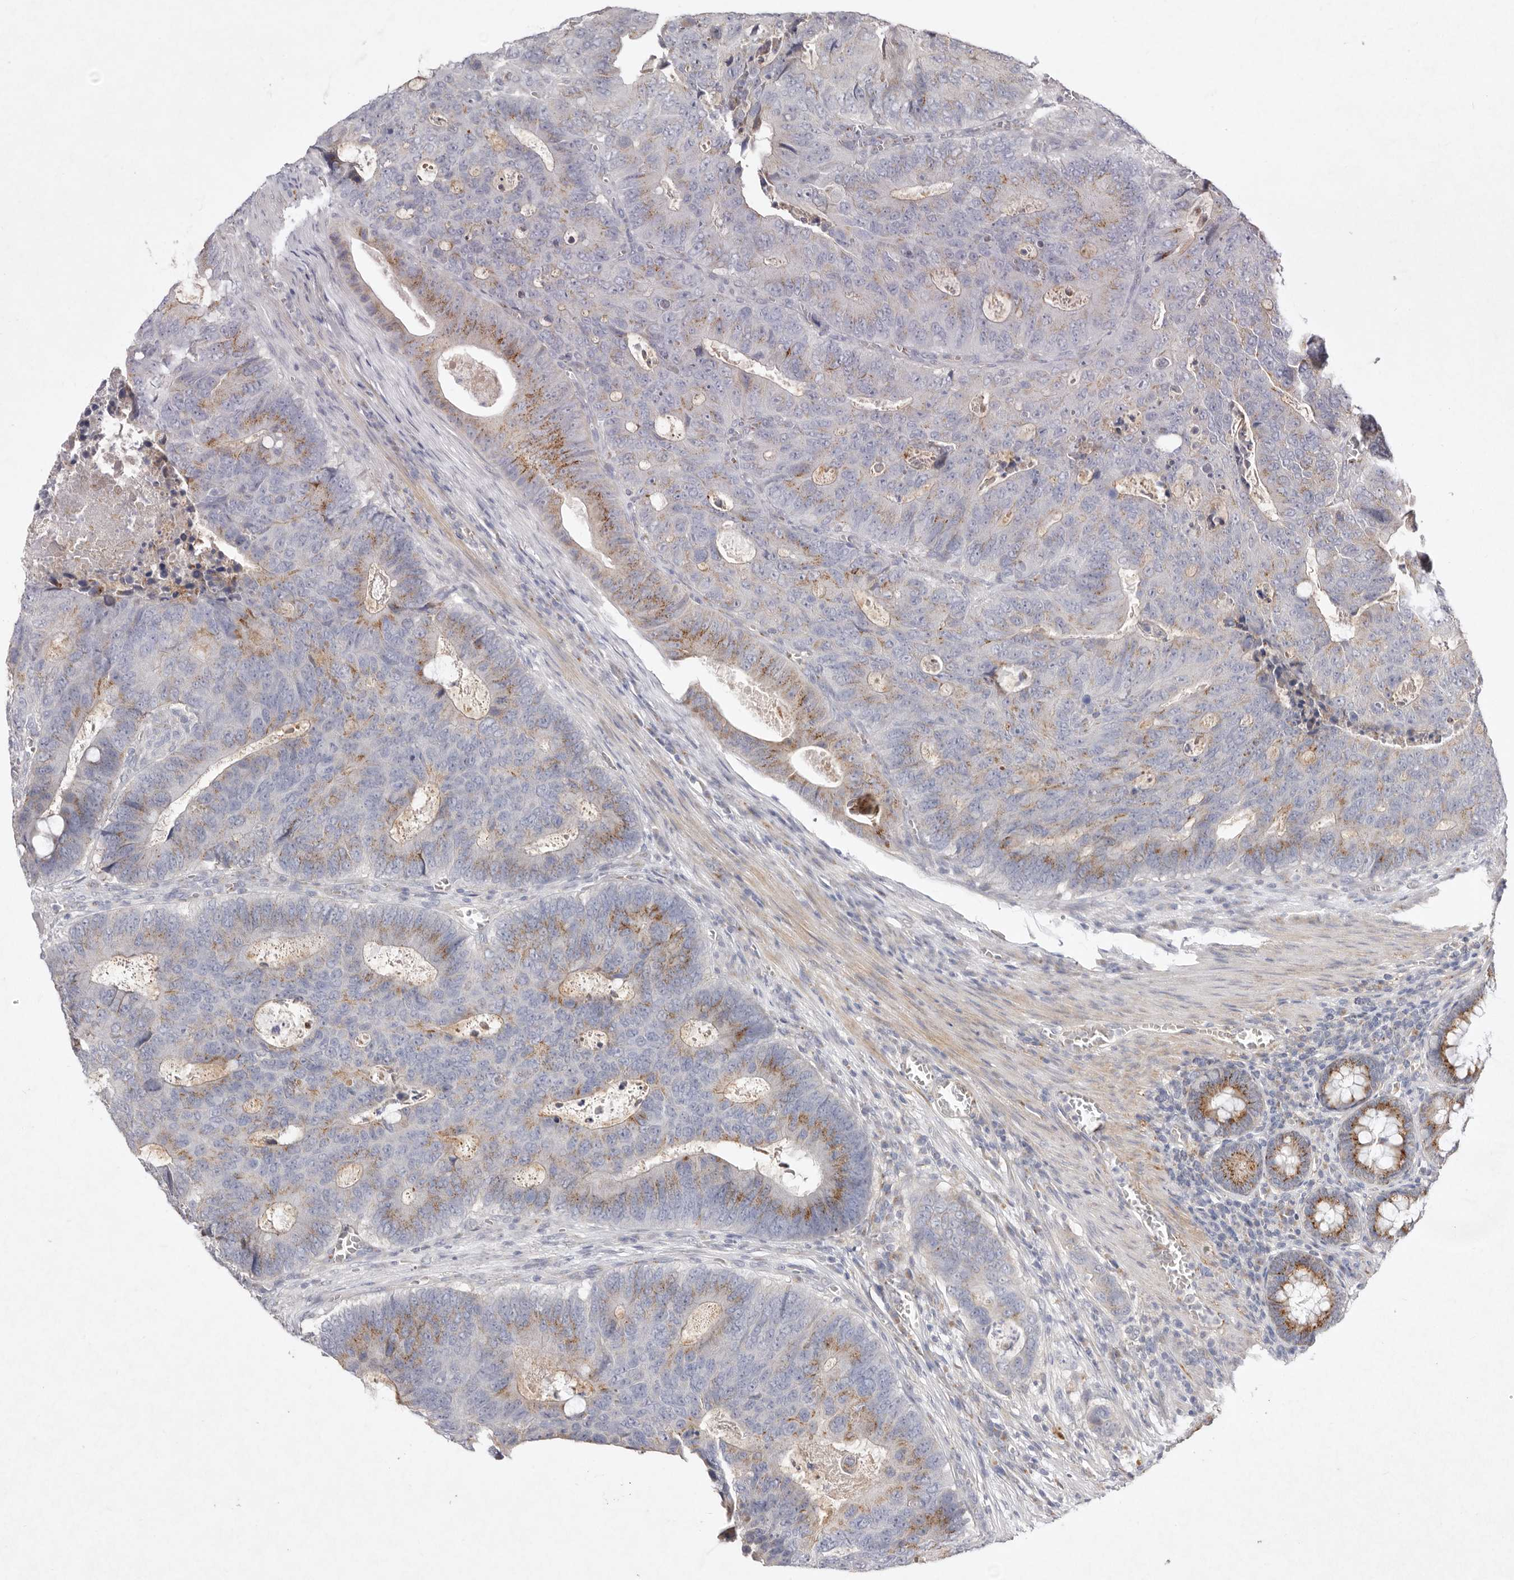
{"staining": {"intensity": "moderate", "quantity": "25%-75%", "location": "cytoplasmic/membranous"}, "tissue": "colorectal cancer", "cell_type": "Tumor cells", "image_type": "cancer", "snomed": [{"axis": "morphology", "description": "Adenocarcinoma, NOS"}, {"axis": "topography", "description": "Colon"}], "caption": "Tumor cells display medium levels of moderate cytoplasmic/membranous expression in approximately 25%-75% of cells in human colorectal adenocarcinoma.", "gene": "USP24", "patient": {"sex": "male", "age": 87}}